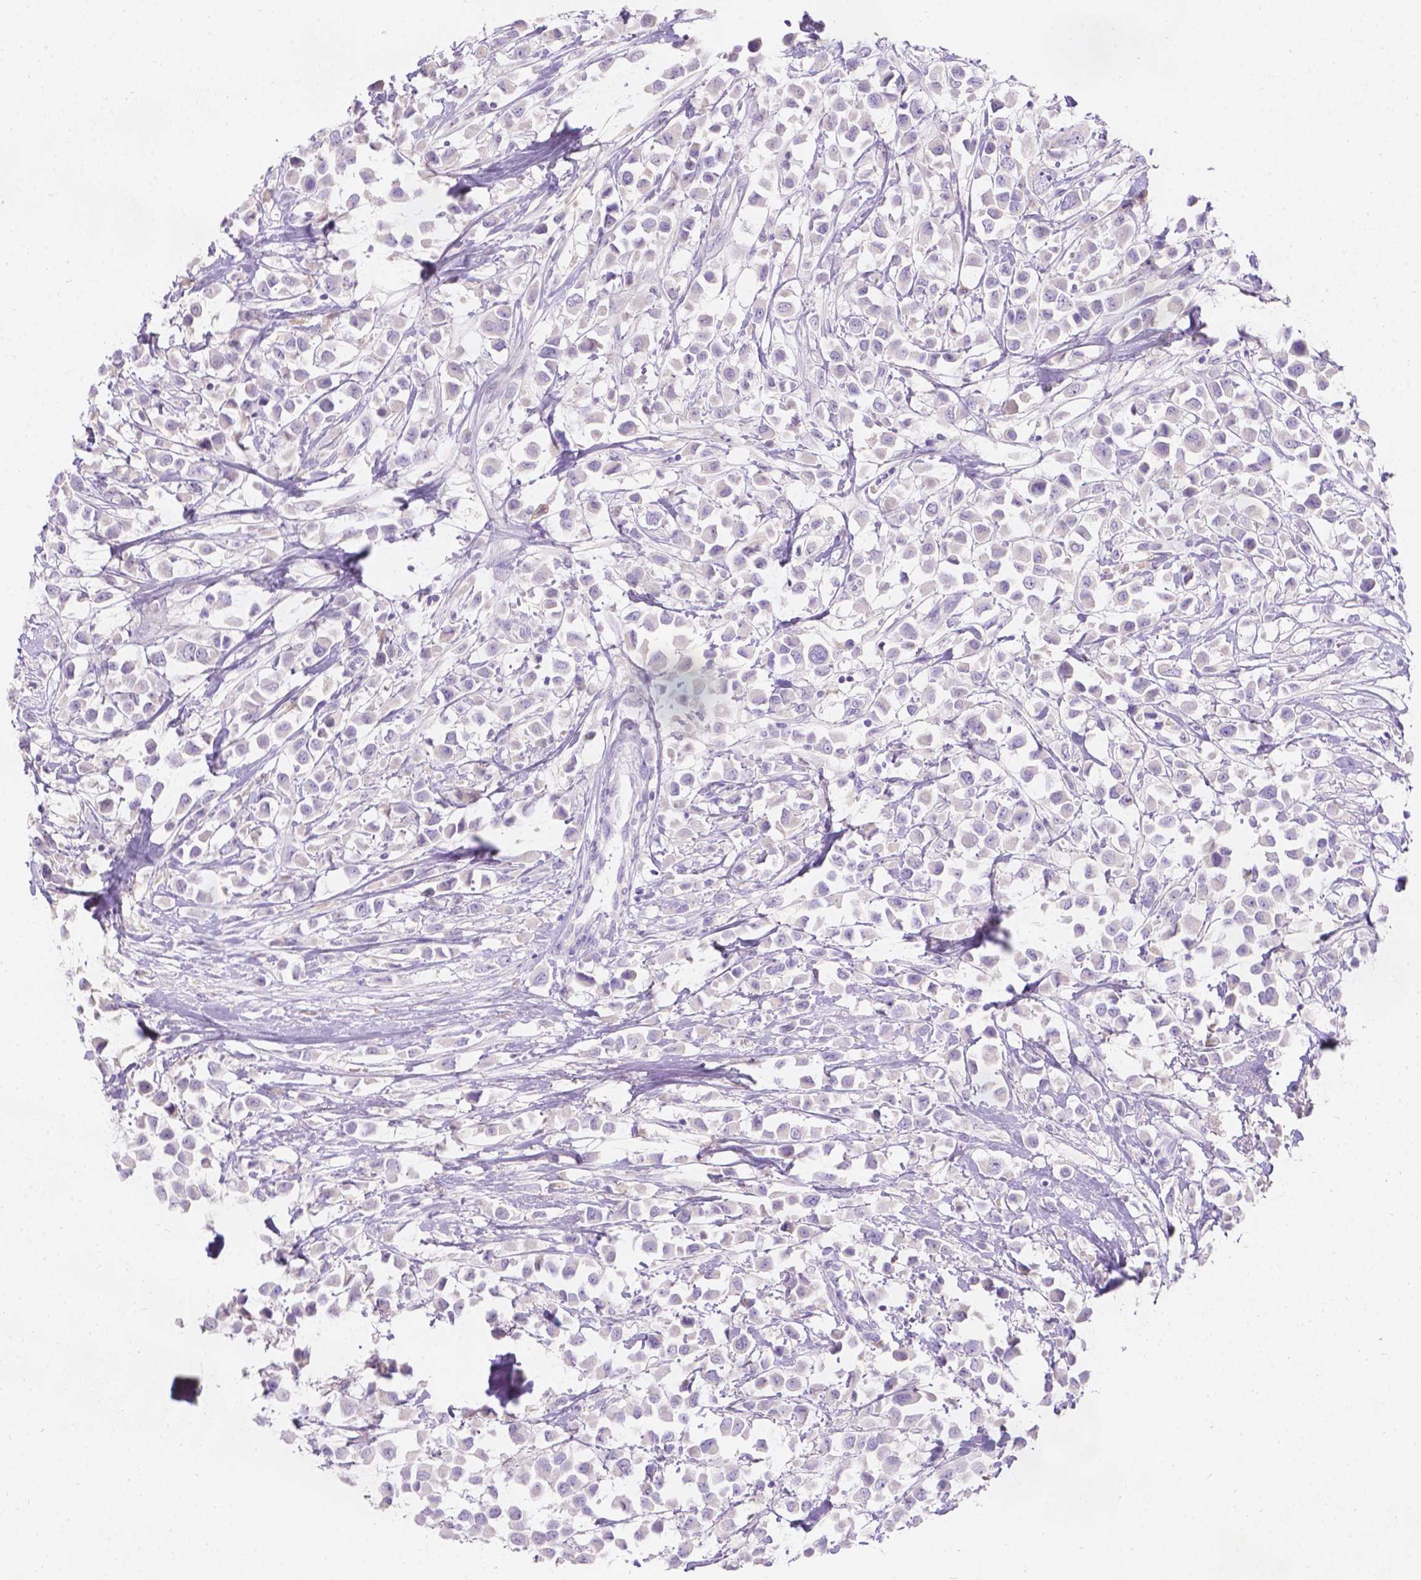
{"staining": {"intensity": "negative", "quantity": "none", "location": "none"}, "tissue": "breast cancer", "cell_type": "Tumor cells", "image_type": "cancer", "snomed": [{"axis": "morphology", "description": "Duct carcinoma"}, {"axis": "topography", "description": "Breast"}], "caption": "The image displays no significant expression in tumor cells of breast cancer.", "gene": "GAL3ST2", "patient": {"sex": "female", "age": 61}}